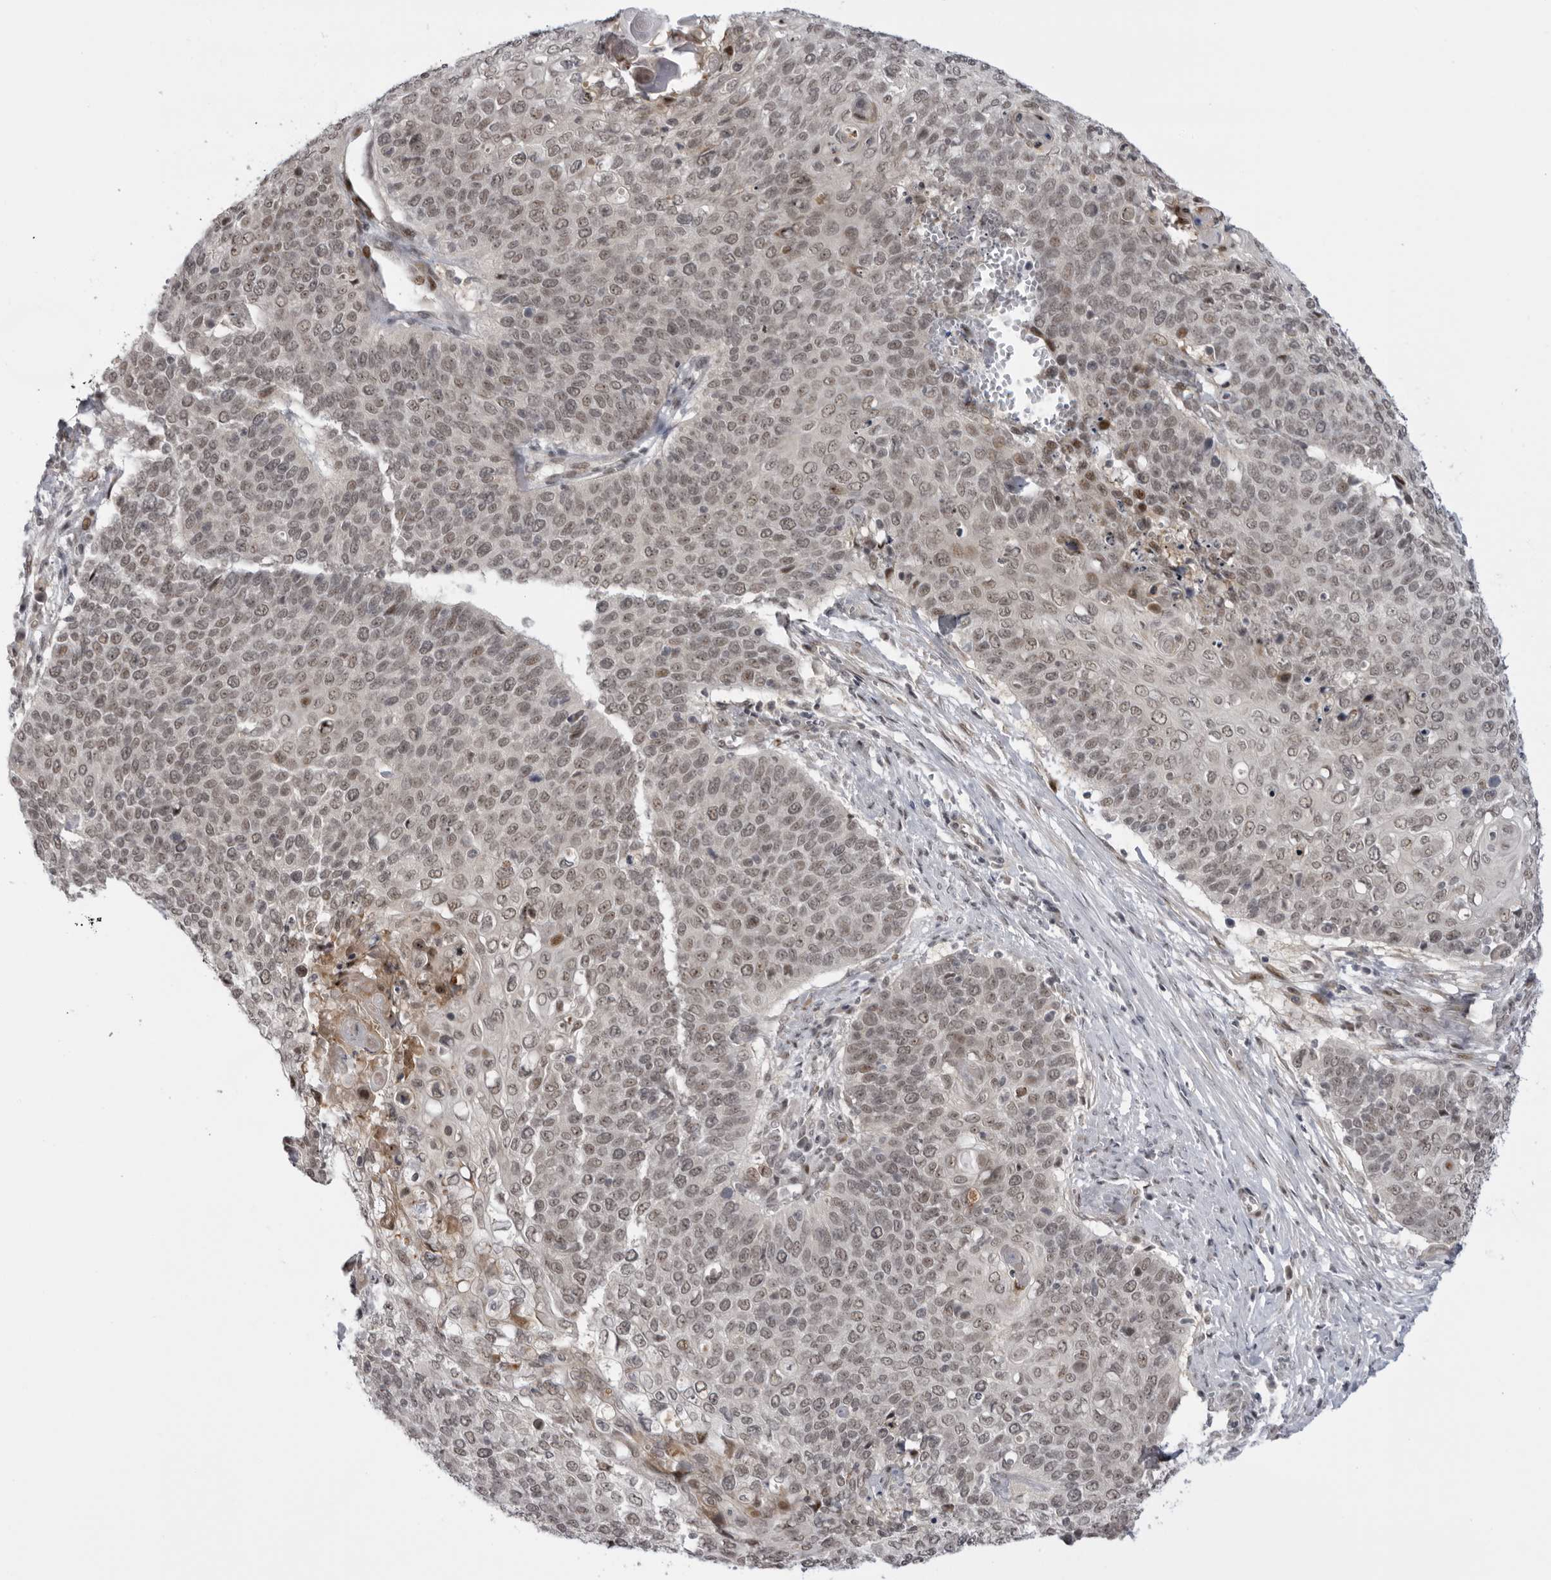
{"staining": {"intensity": "weak", "quantity": ">75%", "location": "nuclear"}, "tissue": "cervical cancer", "cell_type": "Tumor cells", "image_type": "cancer", "snomed": [{"axis": "morphology", "description": "Squamous cell carcinoma, NOS"}, {"axis": "topography", "description": "Cervix"}], "caption": "Cervical cancer (squamous cell carcinoma) stained with DAB IHC shows low levels of weak nuclear expression in about >75% of tumor cells. Using DAB (brown) and hematoxylin (blue) stains, captured at high magnification using brightfield microscopy.", "gene": "ALPK2", "patient": {"sex": "female", "age": 39}}